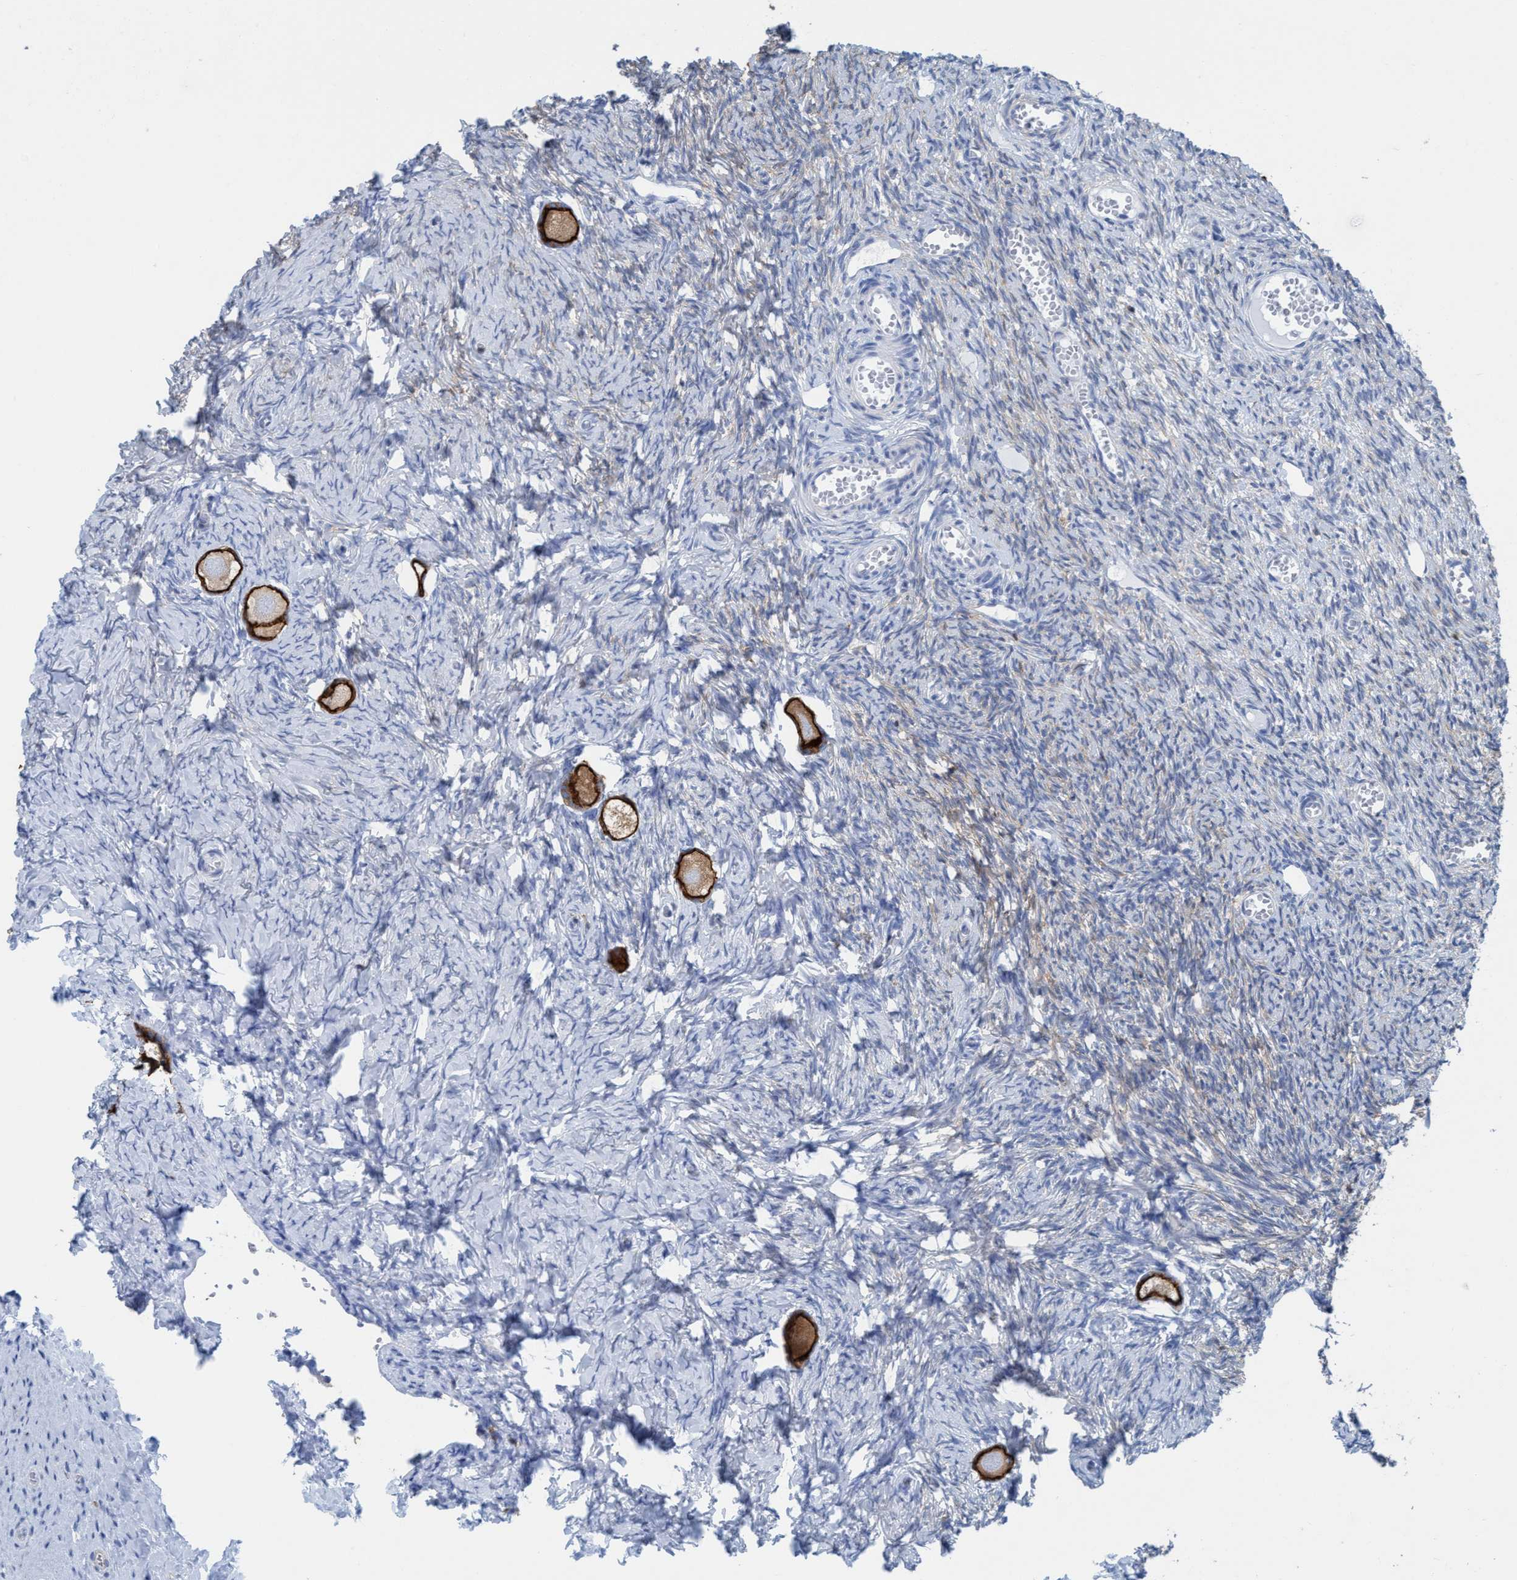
{"staining": {"intensity": "strong", "quantity": ">75%", "location": "cytoplasmic/membranous"}, "tissue": "ovary", "cell_type": "Follicle cells", "image_type": "normal", "snomed": [{"axis": "morphology", "description": "Normal tissue, NOS"}, {"axis": "topography", "description": "Ovary"}], "caption": "Protein expression analysis of unremarkable human ovary reveals strong cytoplasmic/membranous positivity in about >75% of follicle cells. (Brightfield microscopy of DAB IHC at high magnification).", "gene": "EZR", "patient": {"sex": "female", "age": 27}}